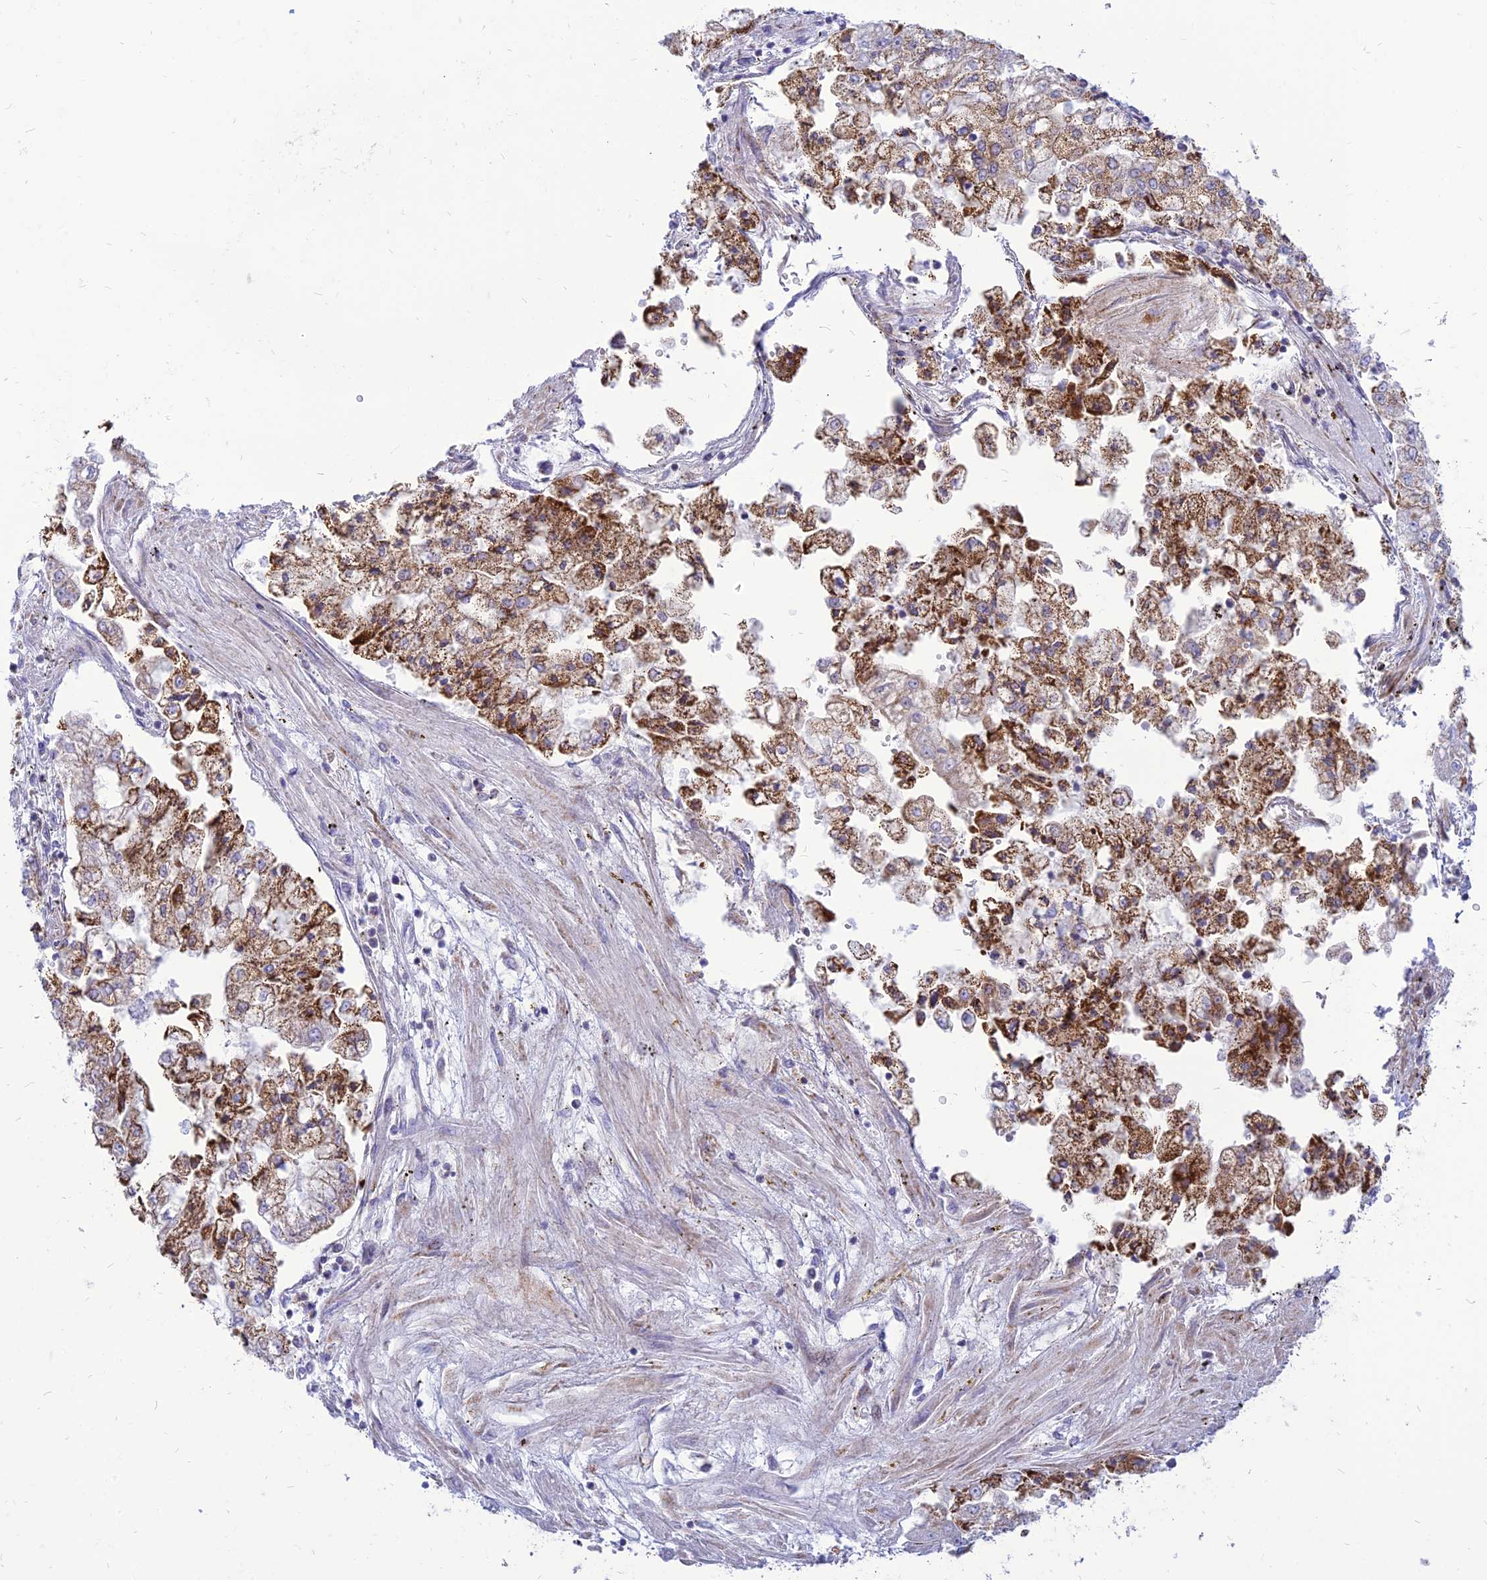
{"staining": {"intensity": "strong", "quantity": ">75%", "location": "cytoplasmic/membranous"}, "tissue": "stomach cancer", "cell_type": "Tumor cells", "image_type": "cancer", "snomed": [{"axis": "morphology", "description": "Adenocarcinoma, NOS"}, {"axis": "topography", "description": "Stomach"}], "caption": "Immunohistochemical staining of stomach cancer reveals high levels of strong cytoplasmic/membranous expression in about >75% of tumor cells.", "gene": "PACC1", "patient": {"sex": "male", "age": 76}}